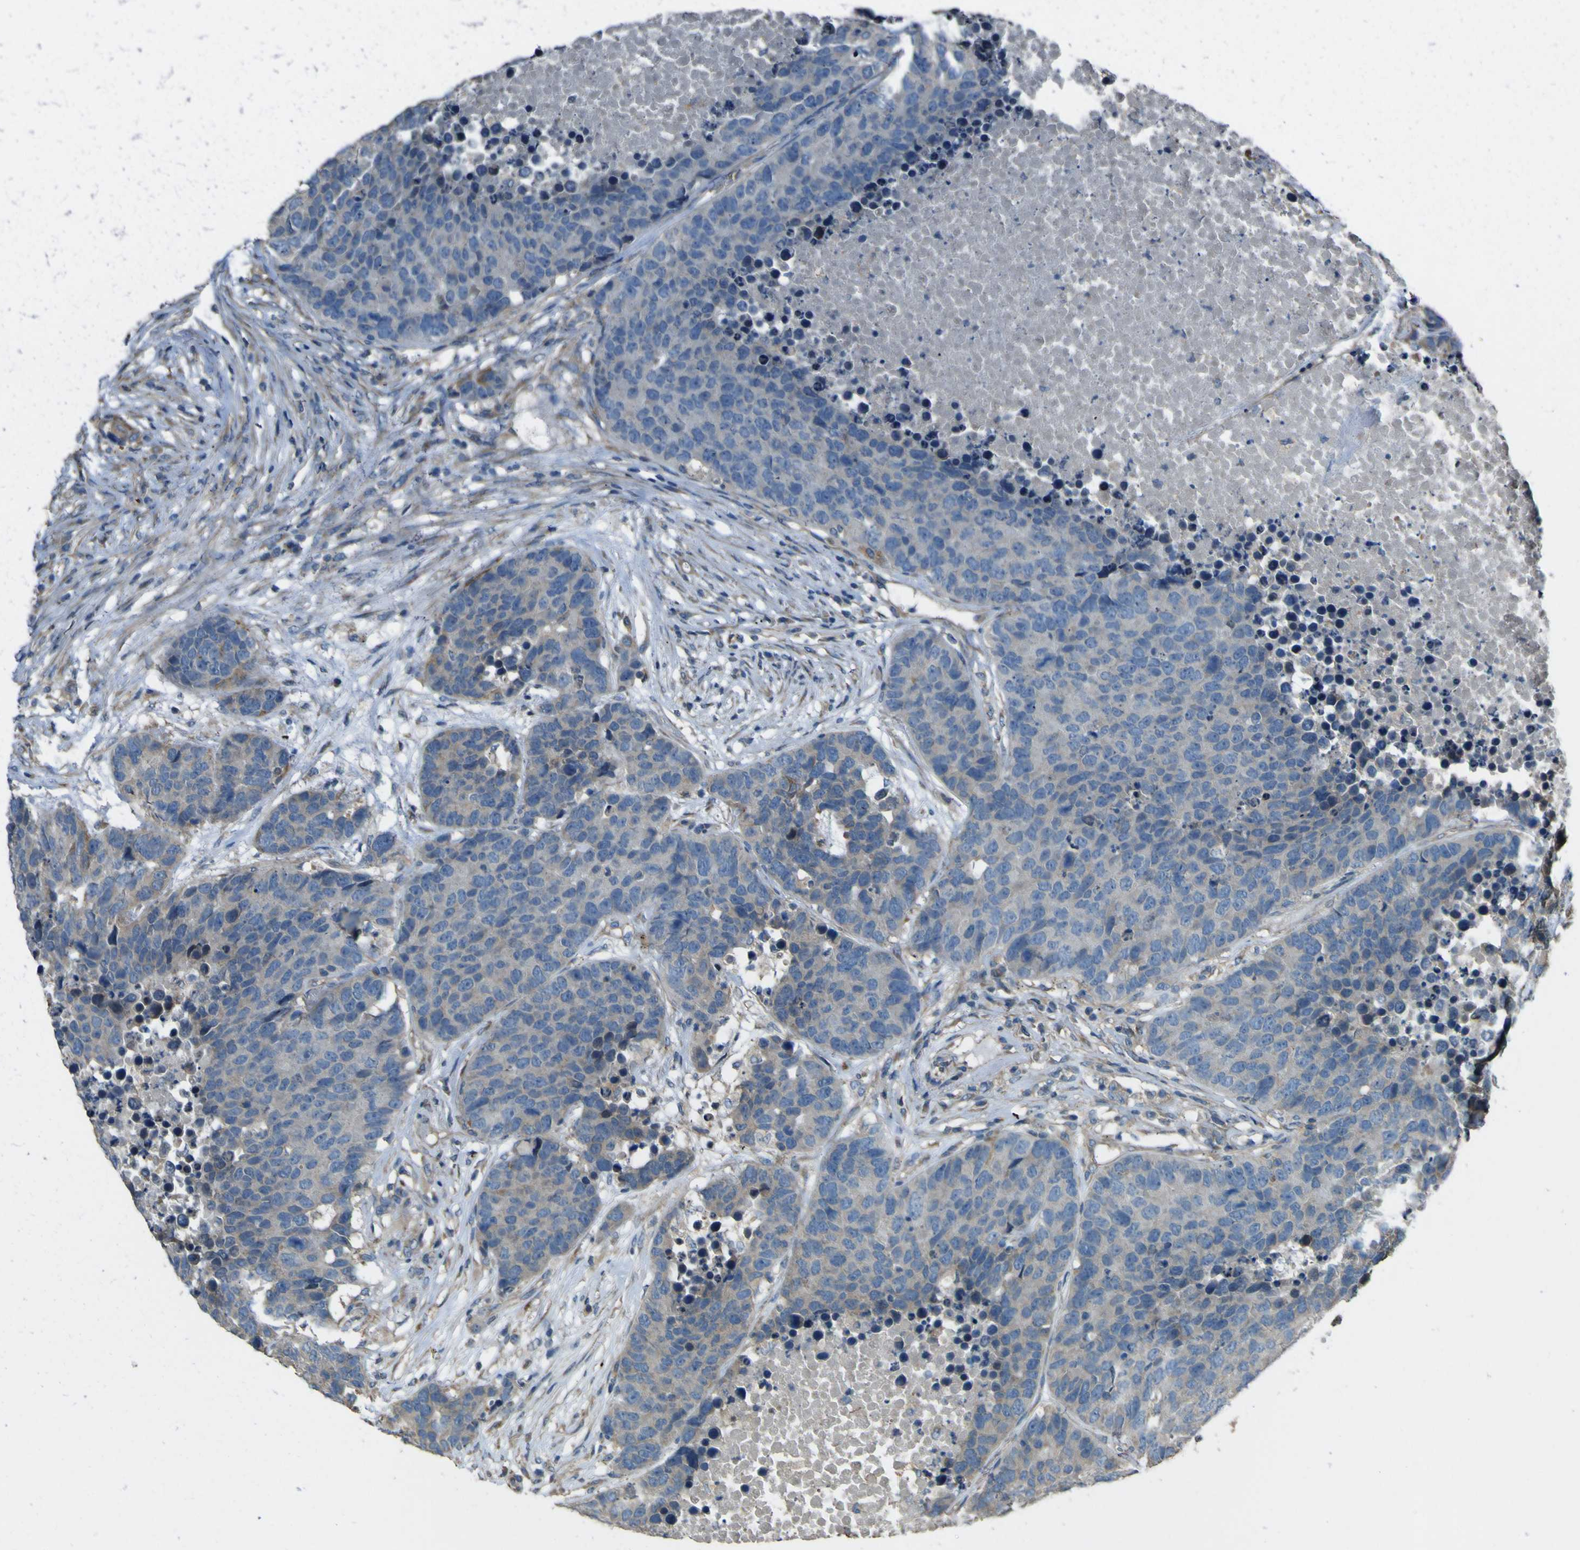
{"staining": {"intensity": "negative", "quantity": "none", "location": "none"}, "tissue": "carcinoid", "cell_type": "Tumor cells", "image_type": "cancer", "snomed": [{"axis": "morphology", "description": "Carcinoid, malignant, NOS"}, {"axis": "topography", "description": "Lung"}], "caption": "This photomicrograph is of carcinoid stained with immunohistochemistry (IHC) to label a protein in brown with the nuclei are counter-stained blue. There is no positivity in tumor cells. (IHC, brightfield microscopy, high magnification).", "gene": "NAALADL2", "patient": {"sex": "male", "age": 60}}